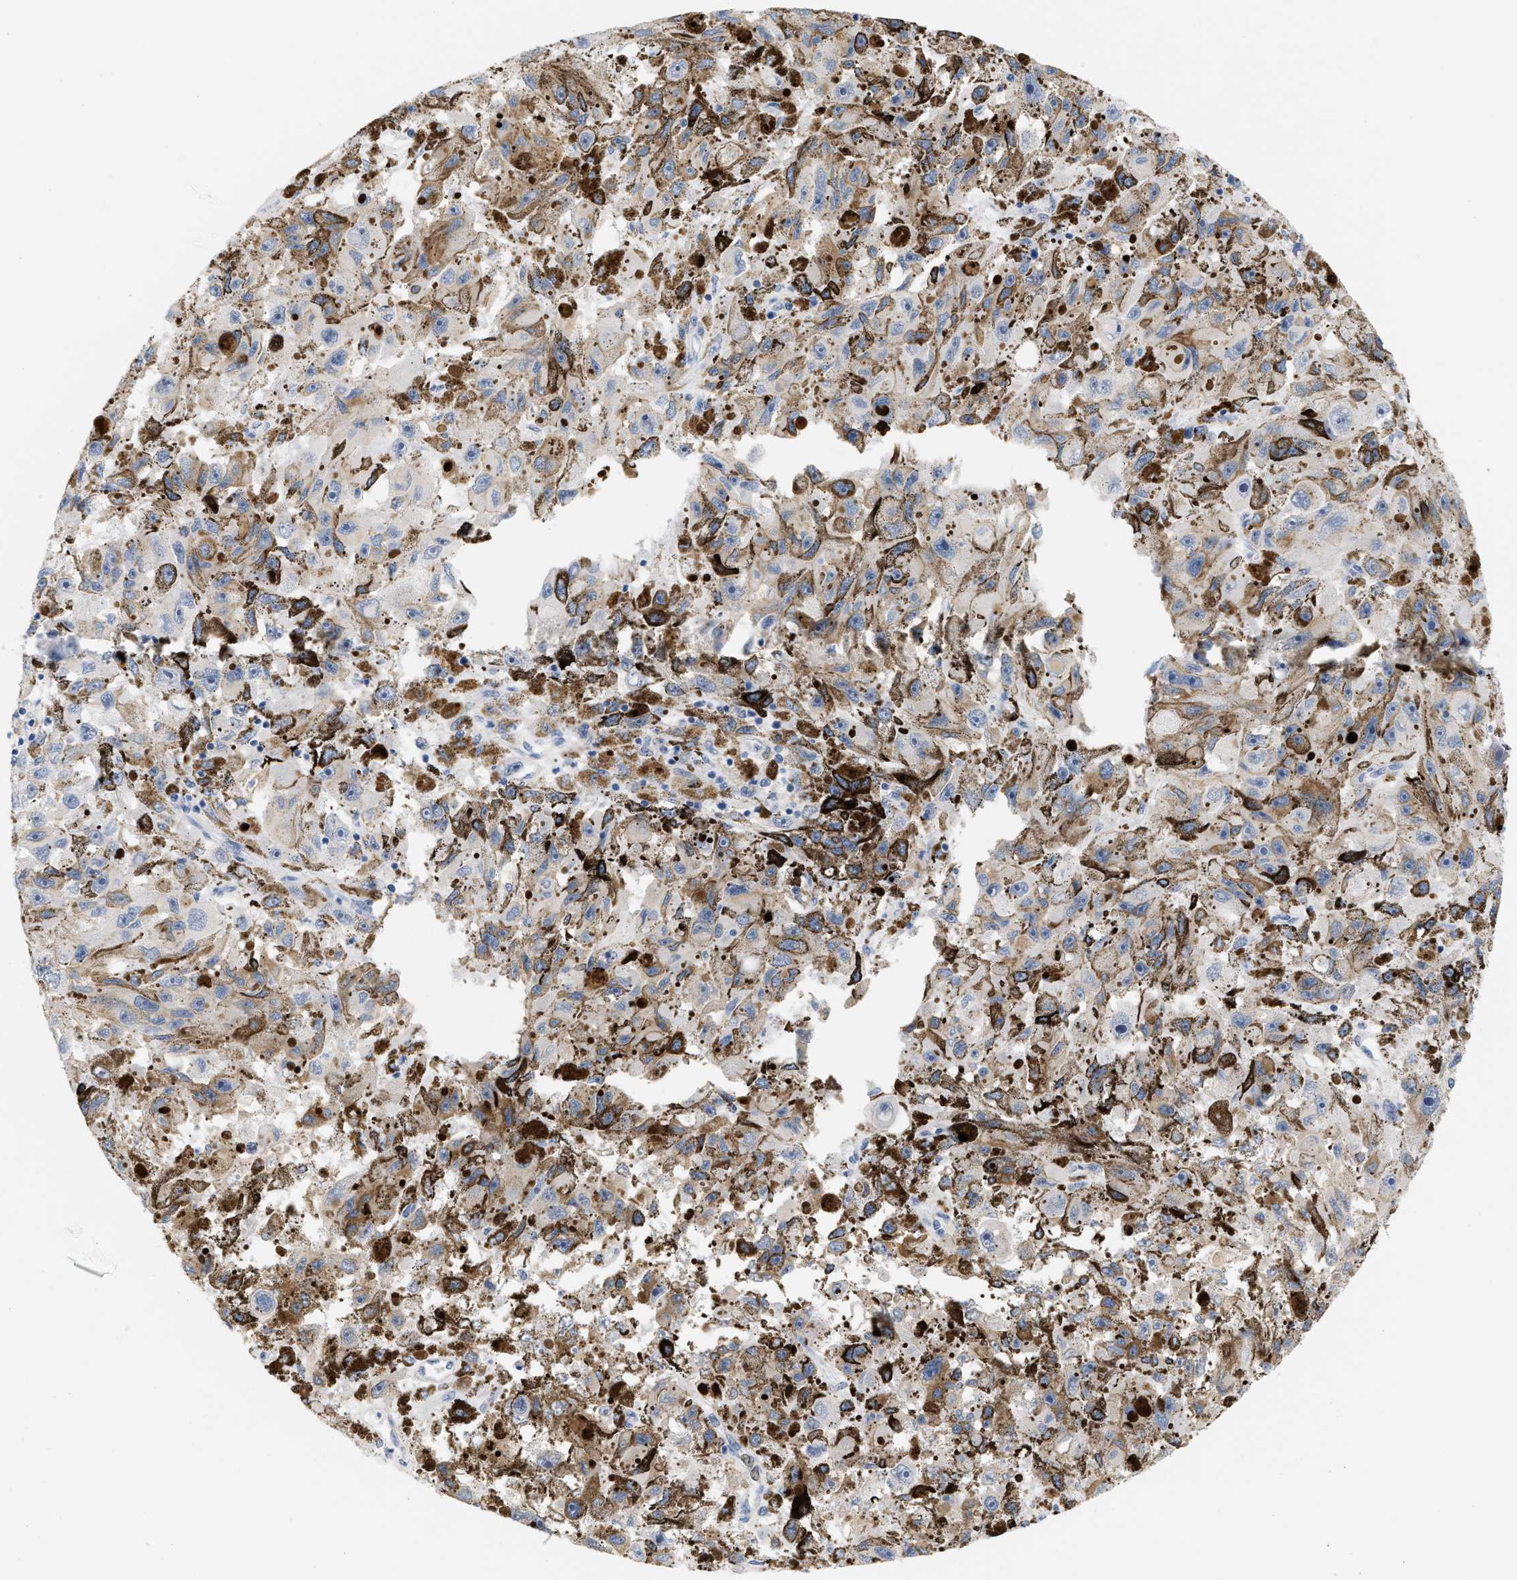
{"staining": {"intensity": "negative", "quantity": "none", "location": "none"}, "tissue": "melanoma", "cell_type": "Tumor cells", "image_type": "cancer", "snomed": [{"axis": "morphology", "description": "Malignant melanoma, NOS"}, {"axis": "topography", "description": "Skin"}], "caption": "Immunohistochemistry micrograph of melanoma stained for a protein (brown), which shows no expression in tumor cells.", "gene": "CFH", "patient": {"sex": "female", "age": 104}}